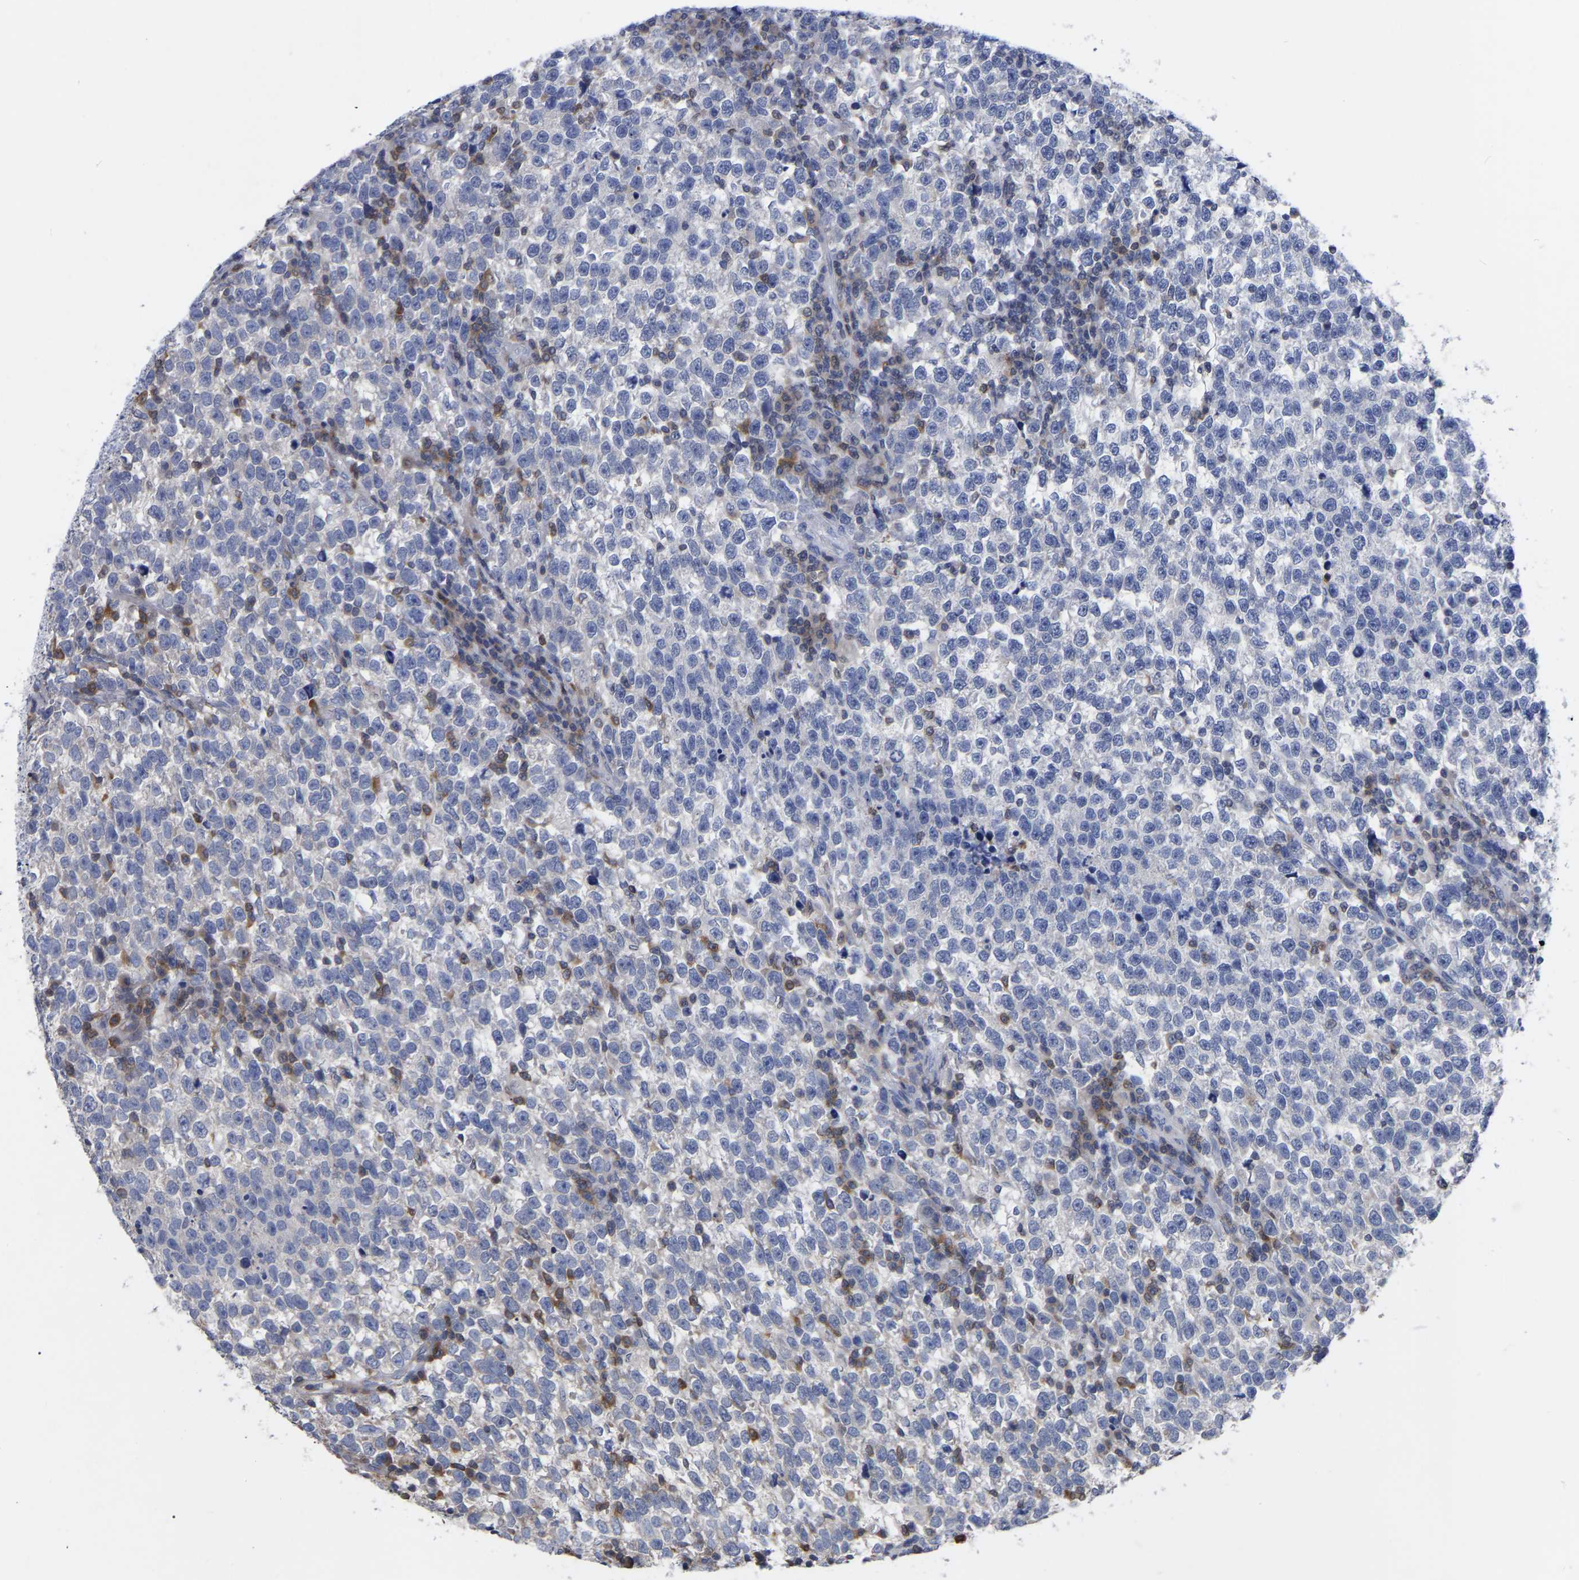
{"staining": {"intensity": "negative", "quantity": "none", "location": "none"}, "tissue": "testis cancer", "cell_type": "Tumor cells", "image_type": "cancer", "snomed": [{"axis": "morphology", "description": "Normal tissue, NOS"}, {"axis": "morphology", "description": "Seminoma, NOS"}, {"axis": "topography", "description": "Testis"}], "caption": "Immunohistochemistry photomicrograph of seminoma (testis) stained for a protein (brown), which exhibits no staining in tumor cells. Brightfield microscopy of IHC stained with DAB (3,3'-diaminobenzidine) (brown) and hematoxylin (blue), captured at high magnification.", "gene": "PTPN7", "patient": {"sex": "male", "age": 43}}